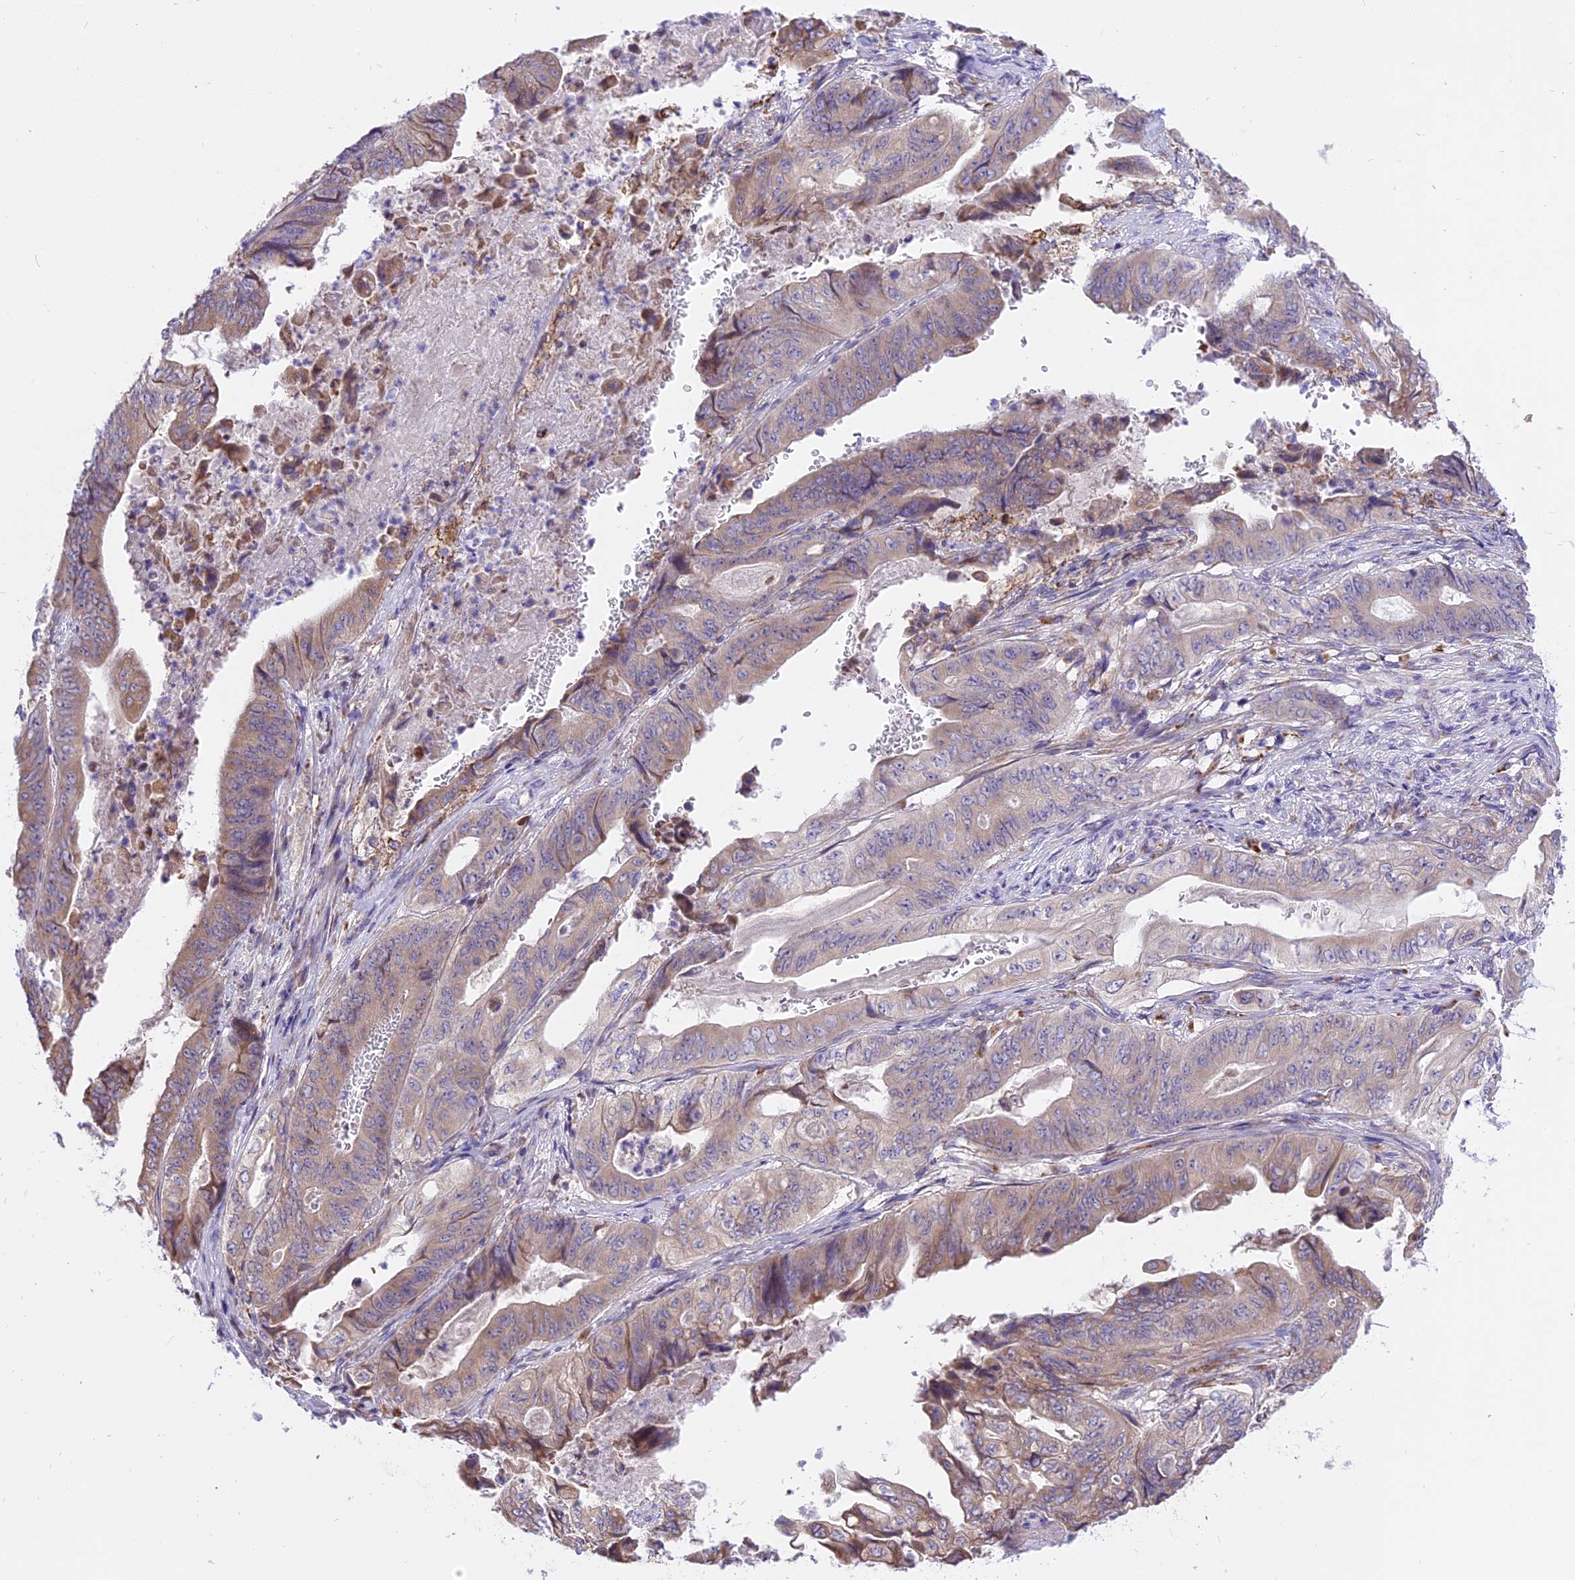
{"staining": {"intensity": "weak", "quantity": "25%-75%", "location": "cytoplasmic/membranous"}, "tissue": "stomach cancer", "cell_type": "Tumor cells", "image_type": "cancer", "snomed": [{"axis": "morphology", "description": "Adenocarcinoma, NOS"}, {"axis": "topography", "description": "Stomach"}], "caption": "Human stomach cancer stained for a protein (brown) displays weak cytoplasmic/membranous positive positivity in about 25%-75% of tumor cells.", "gene": "ARMCX6", "patient": {"sex": "female", "age": 73}}